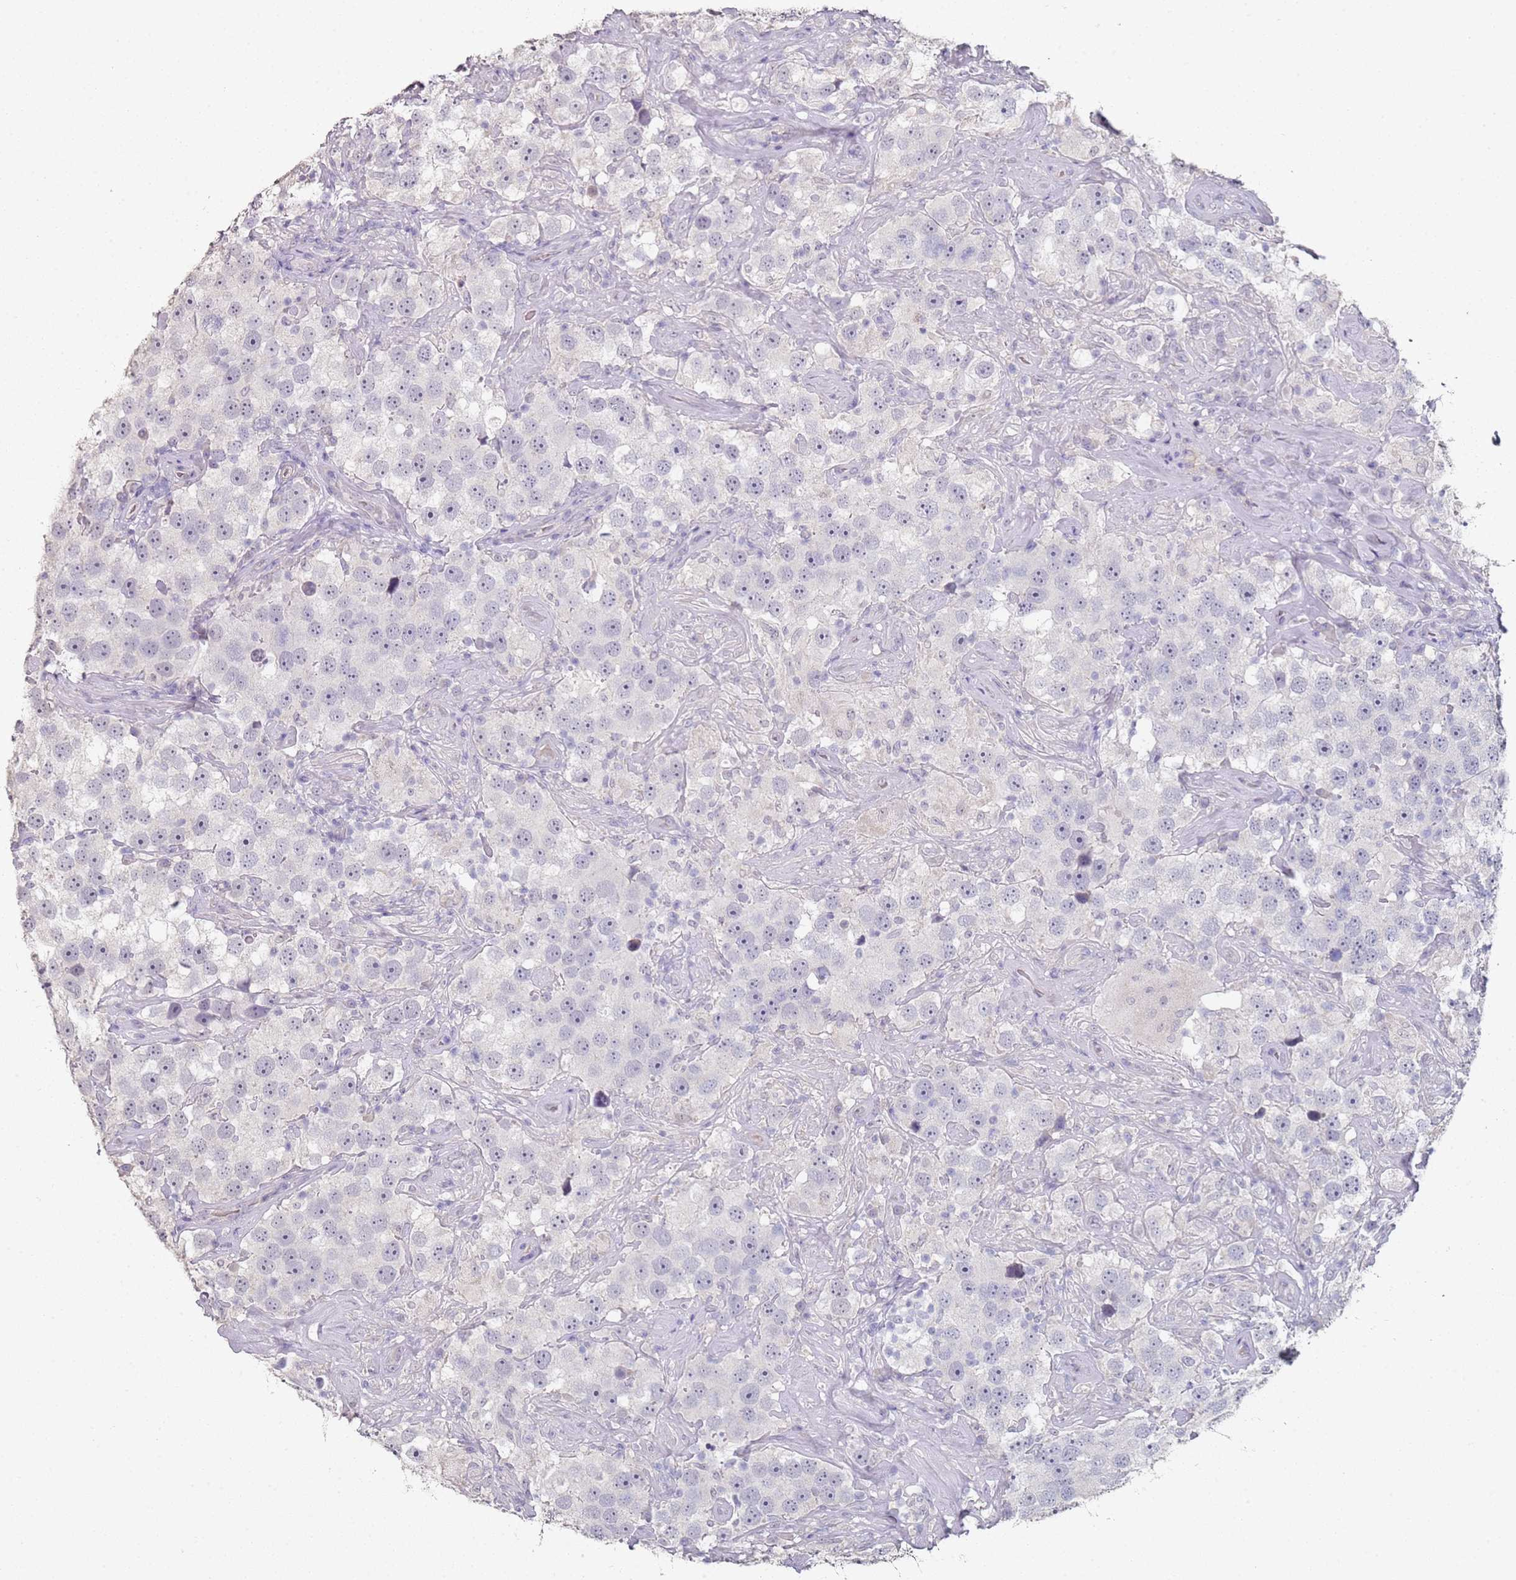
{"staining": {"intensity": "negative", "quantity": "none", "location": "none"}, "tissue": "testis cancer", "cell_type": "Tumor cells", "image_type": "cancer", "snomed": [{"axis": "morphology", "description": "Seminoma, NOS"}, {"axis": "topography", "description": "Testis"}], "caption": "Seminoma (testis) was stained to show a protein in brown. There is no significant staining in tumor cells. Brightfield microscopy of immunohistochemistry (IHC) stained with DAB (3,3'-diaminobenzidine) (brown) and hematoxylin (blue), captured at high magnification.", "gene": "DNAH11", "patient": {"sex": "male", "age": 49}}